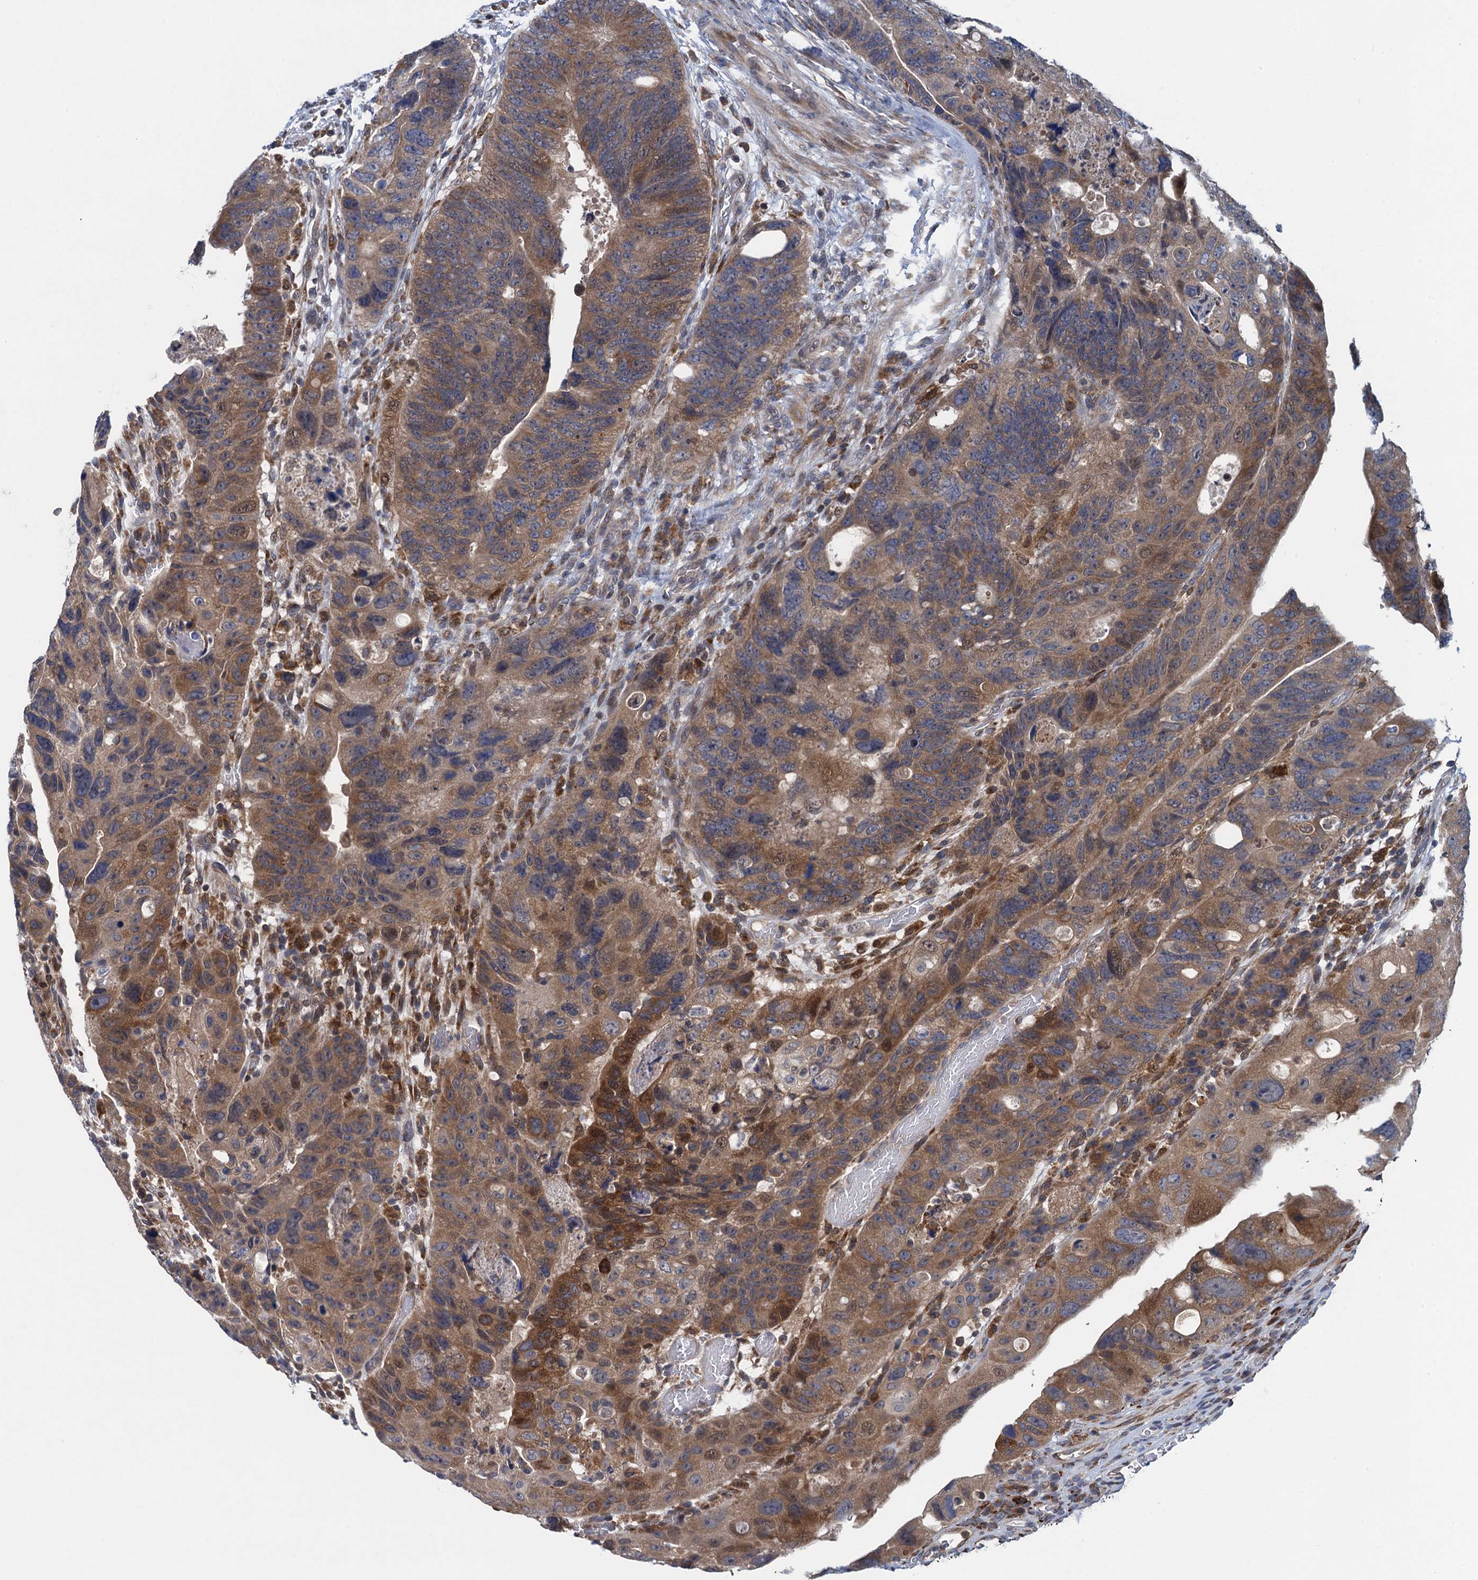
{"staining": {"intensity": "moderate", "quantity": ">75%", "location": "cytoplasmic/membranous,nuclear"}, "tissue": "colorectal cancer", "cell_type": "Tumor cells", "image_type": "cancer", "snomed": [{"axis": "morphology", "description": "Adenocarcinoma, NOS"}, {"axis": "topography", "description": "Rectum"}], "caption": "A histopathology image of adenocarcinoma (colorectal) stained for a protein displays moderate cytoplasmic/membranous and nuclear brown staining in tumor cells.", "gene": "CNTN5", "patient": {"sex": "male", "age": 59}}